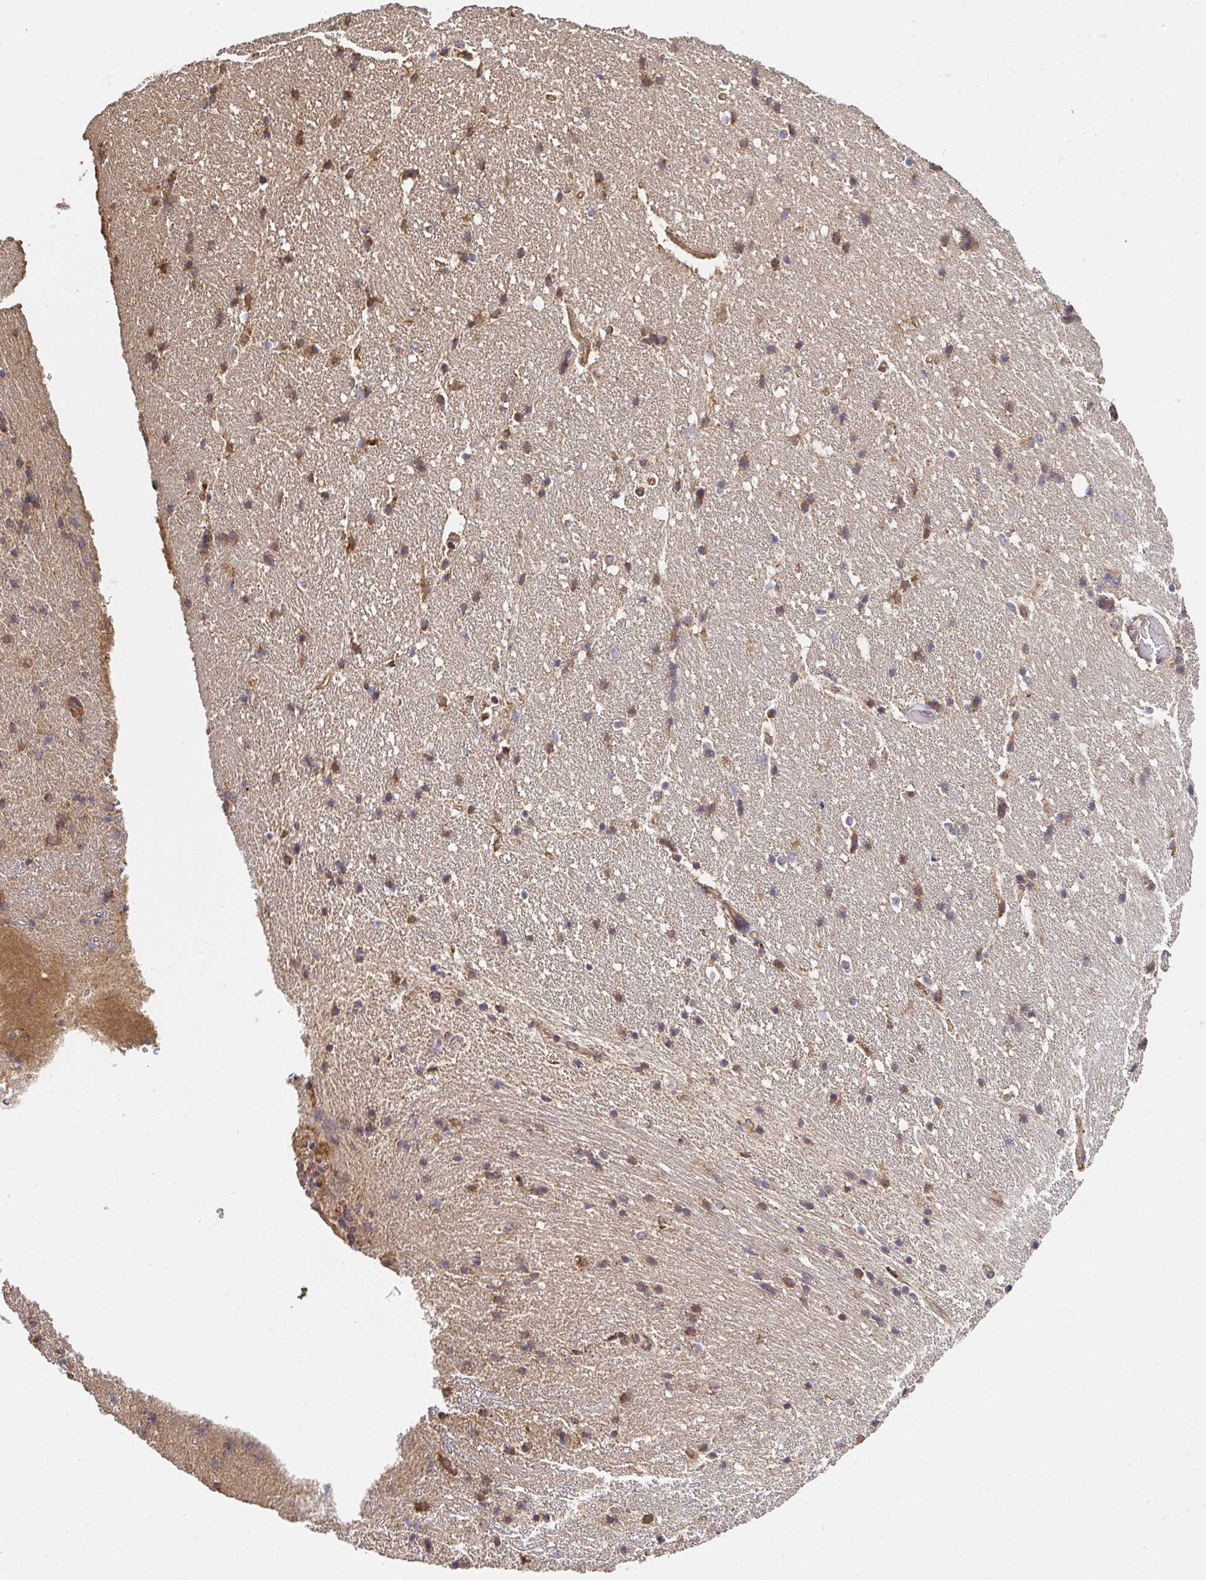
{"staining": {"intensity": "moderate", "quantity": "25%-75%", "location": "cytoplasmic/membranous"}, "tissue": "hippocampus", "cell_type": "Glial cells", "image_type": "normal", "snomed": [{"axis": "morphology", "description": "Normal tissue, NOS"}, {"axis": "topography", "description": "Hippocampus"}], "caption": "Benign hippocampus reveals moderate cytoplasmic/membranous staining in about 25%-75% of glial cells The staining was performed using DAB (3,3'-diaminobenzidine), with brown indicating positive protein expression. Nuclei are stained blue with hematoxylin..", "gene": "APBB1", "patient": {"sex": "male", "age": 63}}